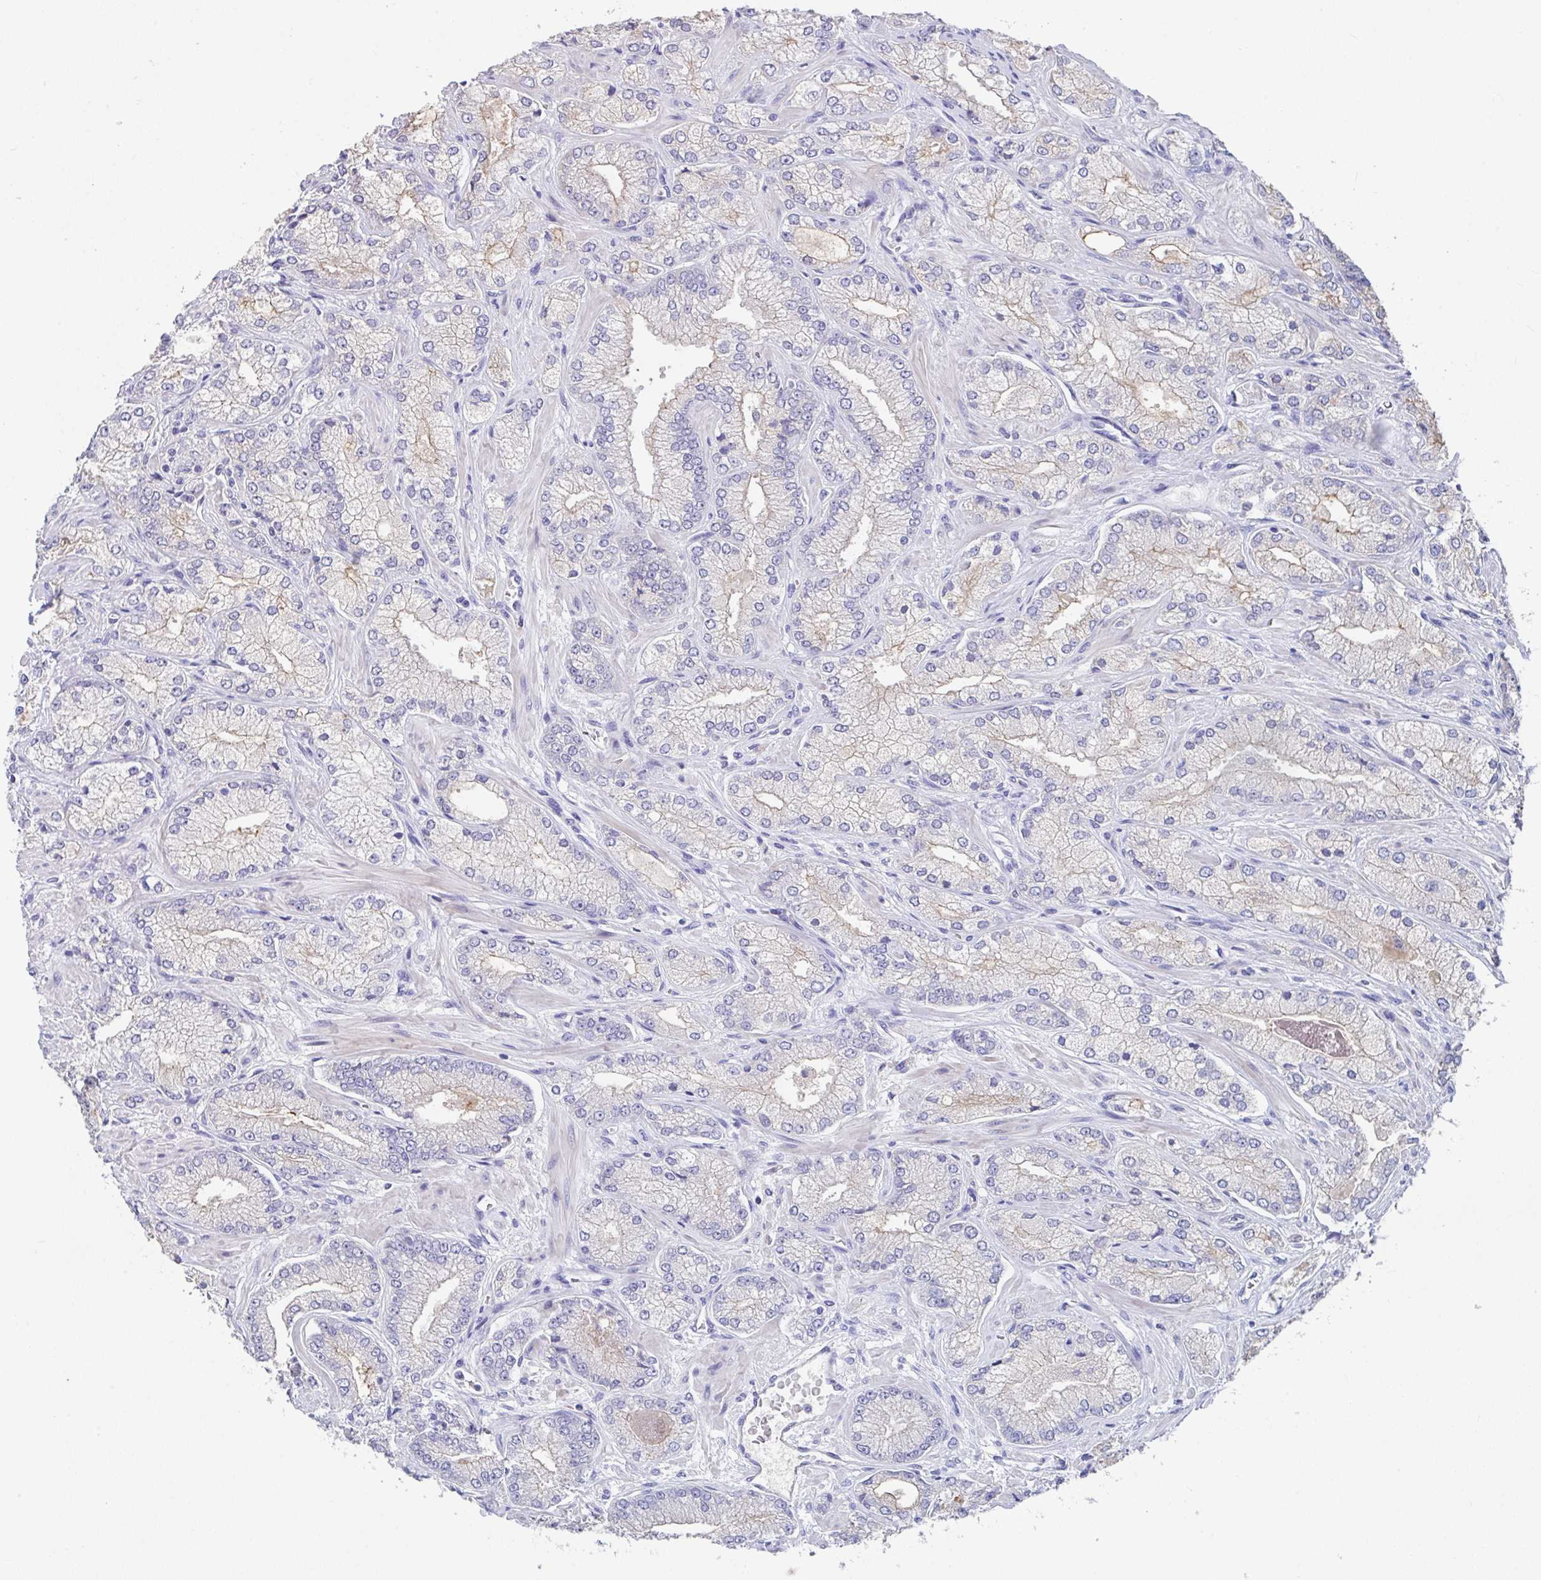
{"staining": {"intensity": "negative", "quantity": "none", "location": "none"}, "tissue": "prostate cancer", "cell_type": "Tumor cells", "image_type": "cancer", "snomed": [{"axis": "morphology", "description": "Normal tissue, NOS"}, {"axis": "morphology", "description": "Adenocarcinoma, High grade"}, {"axis": "topography", "description": "Prostate"}, {"axis": "topography", "description": "Peripheral nerve tissue"}], "caption": "Human prostate cancer stained for a protein using immunohistochemistry (IHC) exhibits no positivity in tumor cells.", "gene": "SLC44A4", "patient": {"sex": "male", "age": 68}}